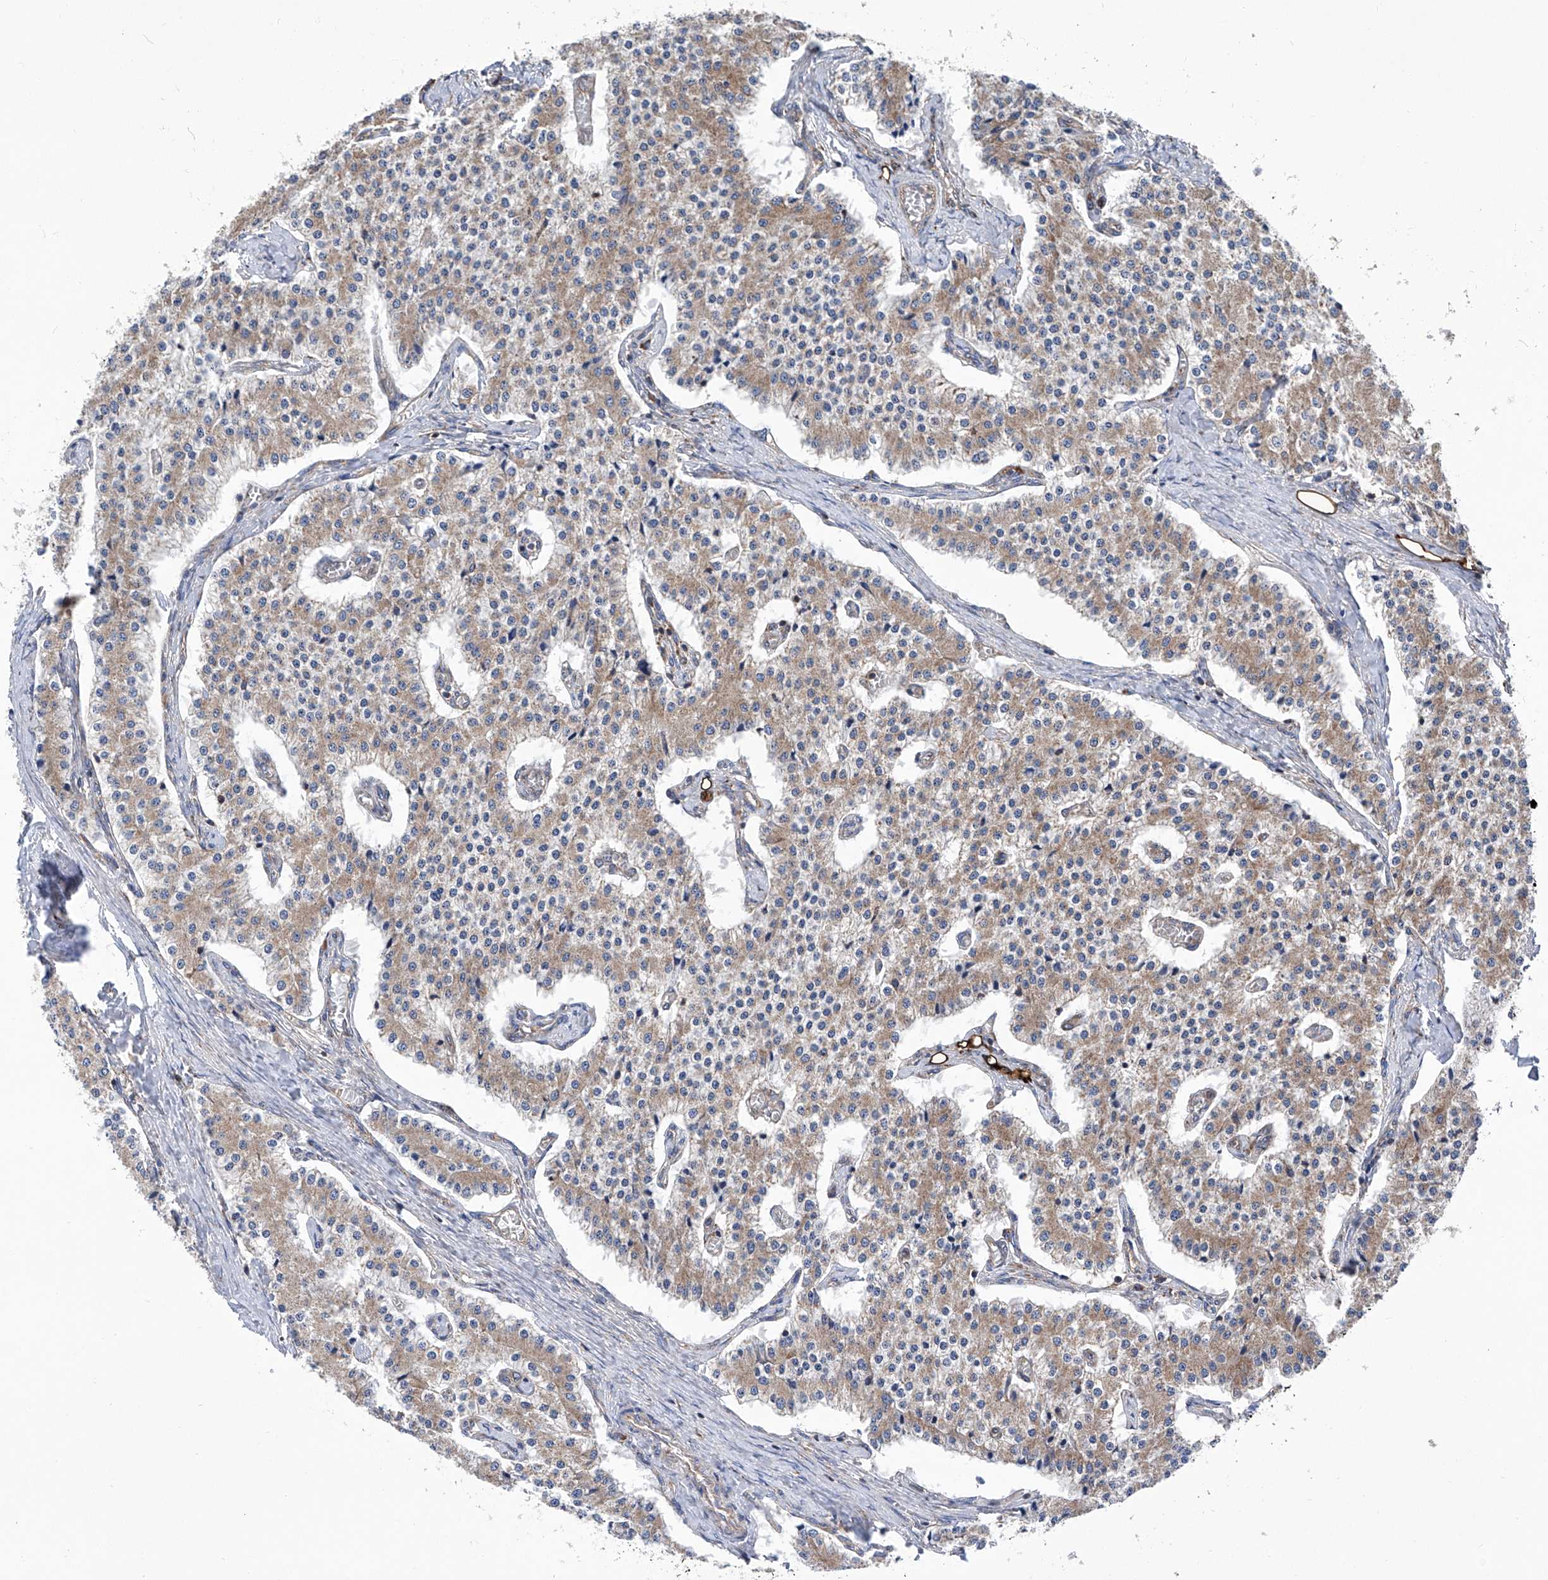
{"staining": {"intensity": "weak", "quantity": ">75%", "location": "cytoplasmic/membranous"}, "tissue": "carcinoid", "cell_type": "Tumor cells", "image_type": "cancer", "snomed": [{"axis": "morphology", "description": "Carcinoid, malignant, NOS"}, {"axis": "topography", "description": "Colon"}], "caption": "About >75% of tumor cells in carcinoid (malignant) display weak cytoplasmic/membranous protein staining as visualized by brown immunohistochemical staining.", "gene": "ASCC3", "patient": {"sex": "female", "age": 52}}